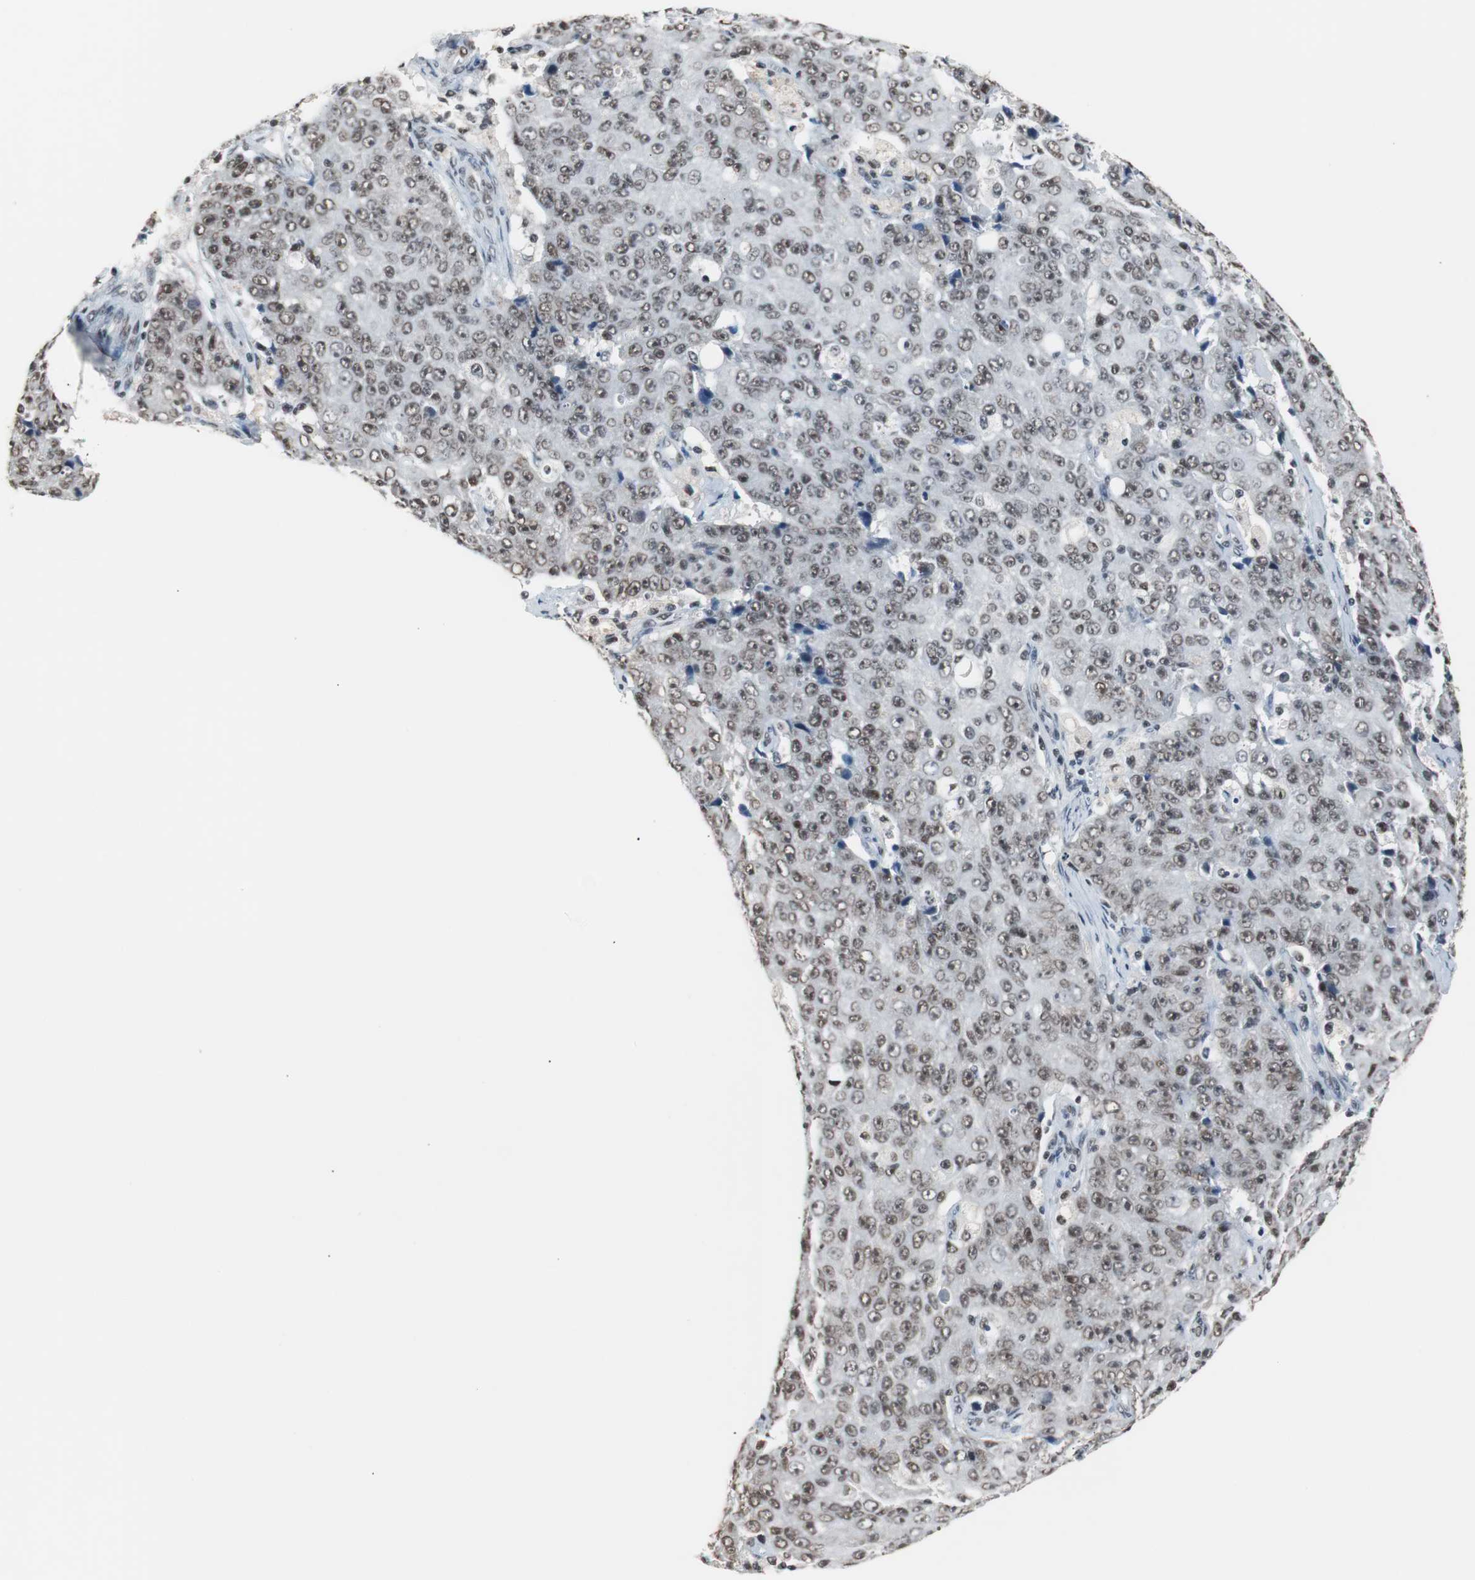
{"staining": {"intensity": "moderate", "quantity": ">75%", "location": "nuclear"}, "tissue": "ovarian cancer", "cell_type": "Tumor cells", "image_type": "cancer", "snomed": [{"axis": "morphology", "description": "Carcinoma, endometroid"}, {"axis": "topography", "description": "Ovary"}], "caption": "Immunohistochemistry (IHC) staining of endometroid carcinoma (ovarian), which exhibits medium levels of moderate nuclear expression in about >75% of tumor cells indicating moderate nuclear protein positivity. The staining was performed using DAB (brown) for protein detection and nuclei were counterstained in hematoxylin (blue).", "gene": "TAF7", "patient": {"sex": "female", "age": 42}}